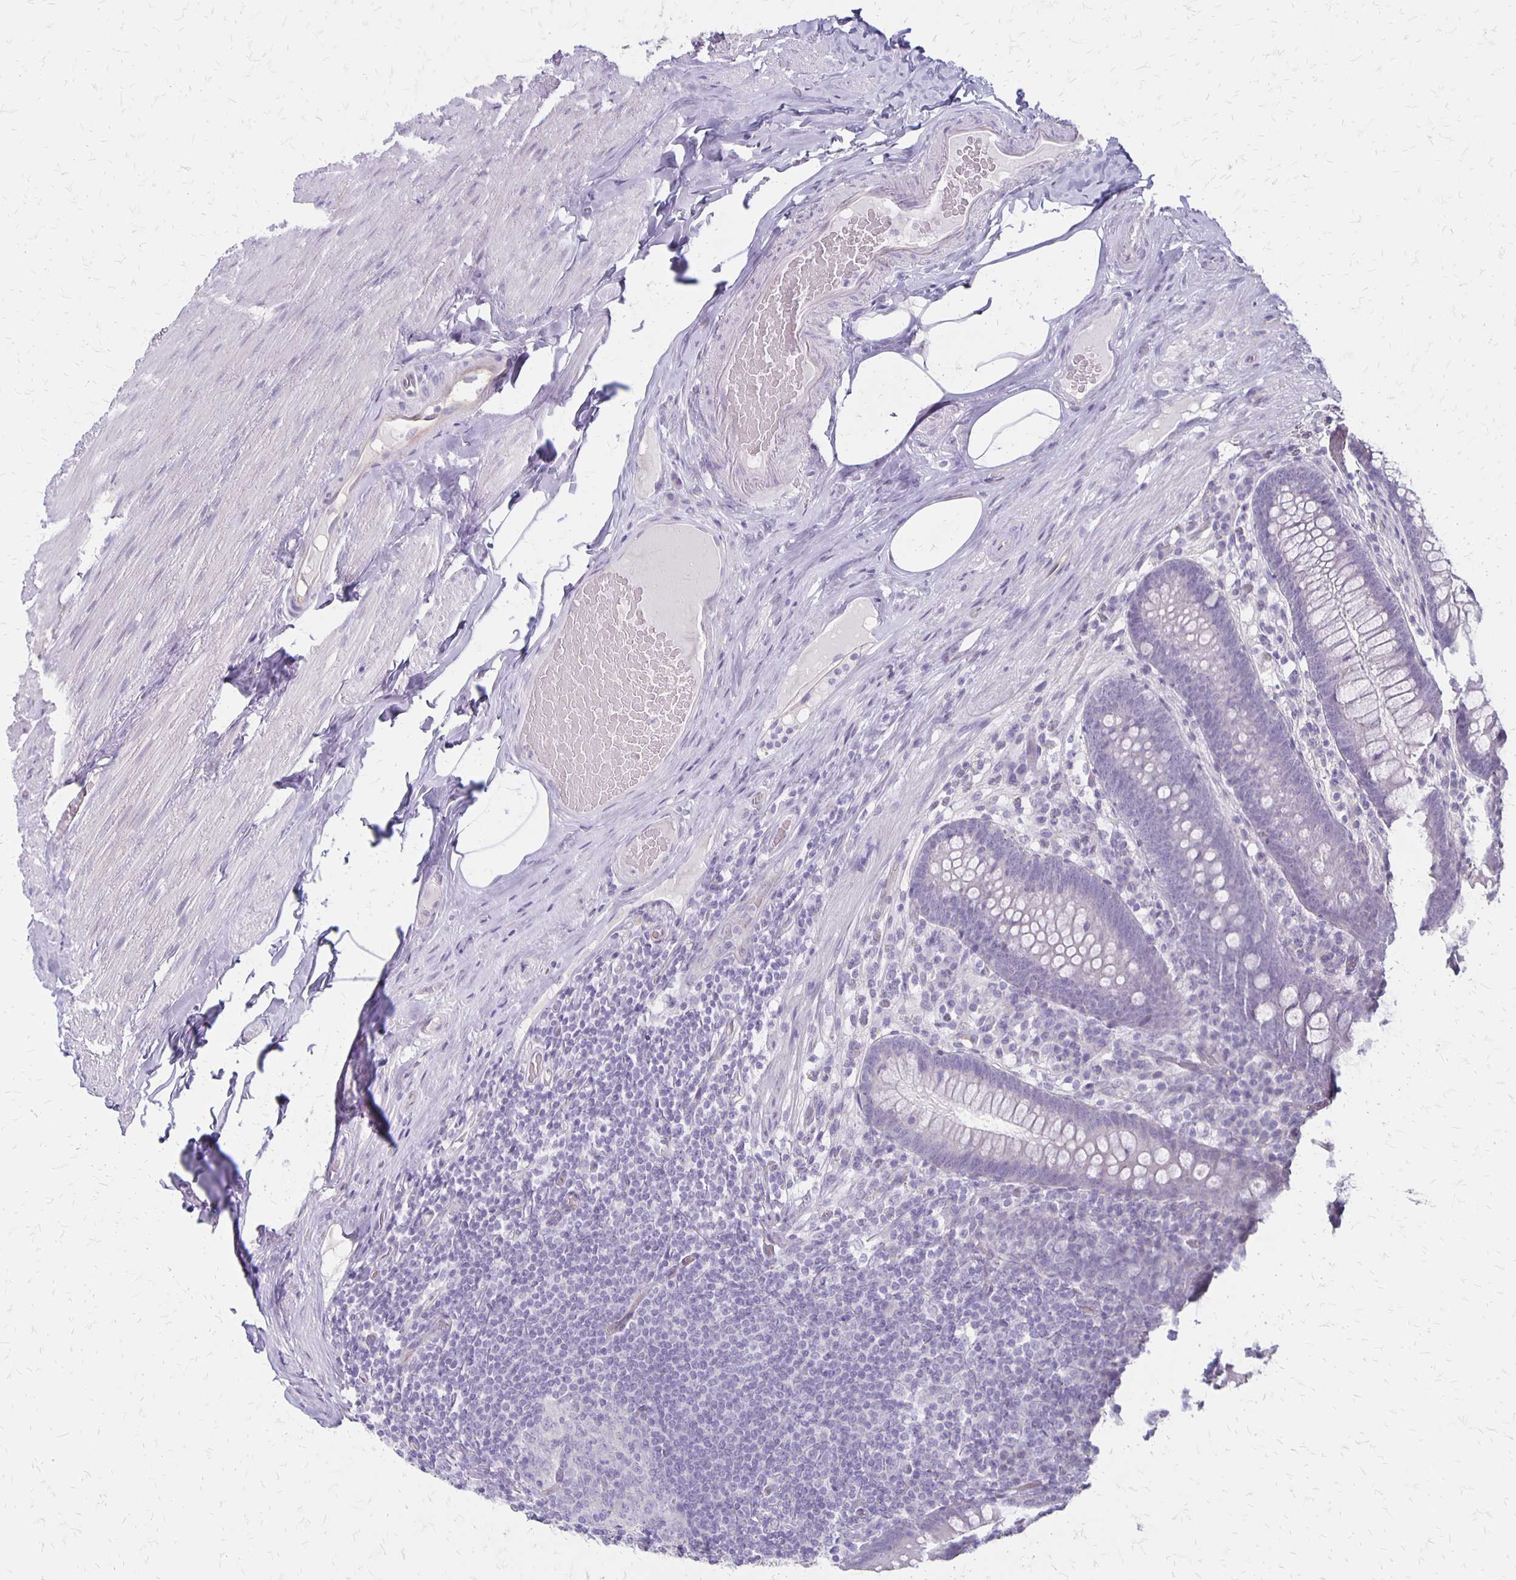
{"staining": {"intensity": "negative", "quantity": "none", "location": "none"}, "tissue": "appendix", "cell_type": "Glandular cells", "image_type": "normal", "snomed": [{"axis": "morphology", "description": "Normal tissue, NOS"}, {"axis": "topography", "description": "Appendix"}], "caption": "Protein analysis of benign appendix demonstrates no significant staining in glandular cells.", "gene": "HOMER1", "patient": {"sex": "male", "age": 71}}